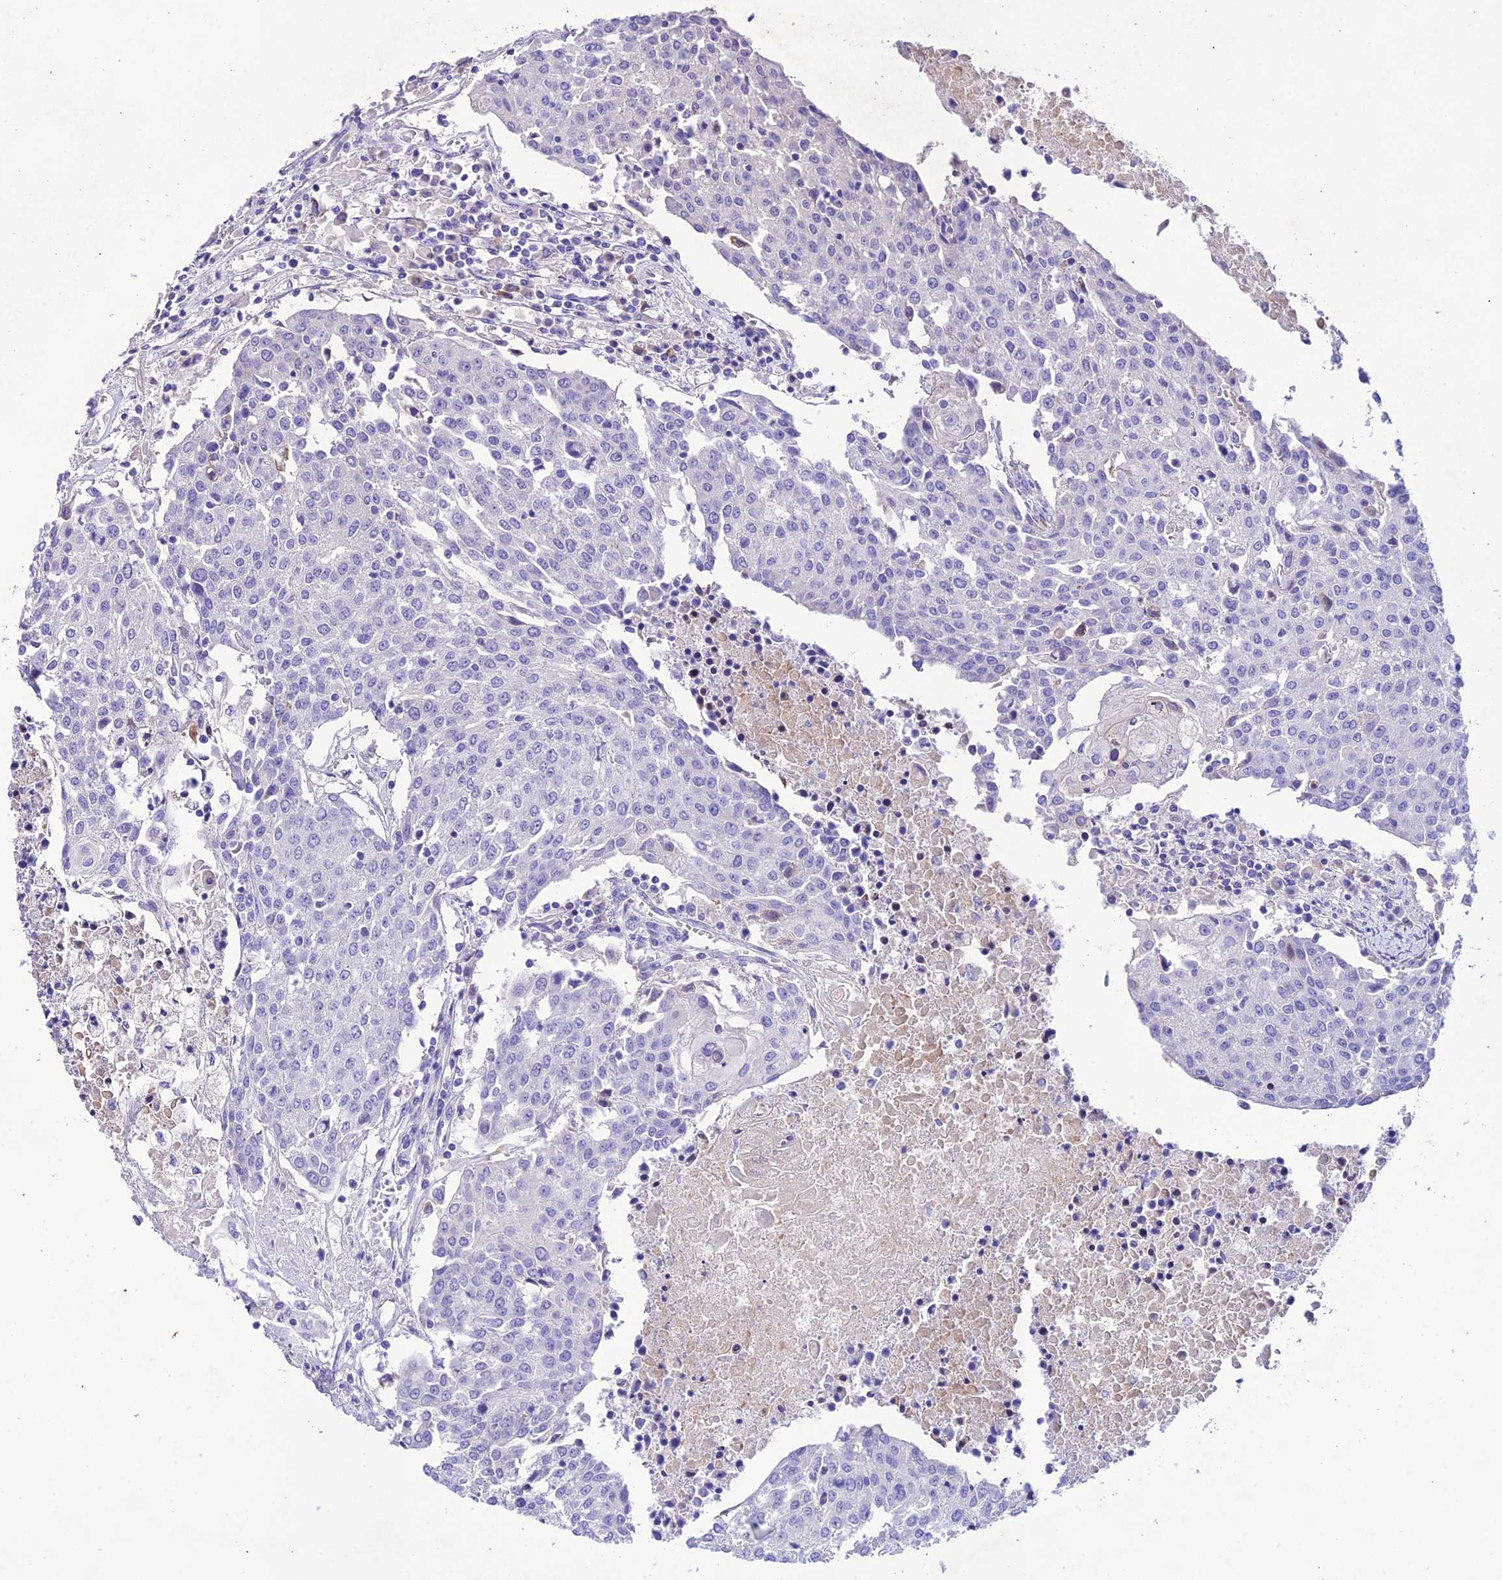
{"staining": {"intensity": "negative", "quantity": "none", "location": "none"}, "tissue": "urothelial cancer", "cell_type": "Tumor cells", "image_type": "cancer", "snomed": [{"axis": "morphology", "description": "Urothelial carcinoma, High grade"}, {"axis": "topography", "description": "Urinary bladder"}], "caption": "High power microscopy image of an immunohistochemistry micrograph of urothelial carcinoma (high-grade), revealing no significant positivity in tumor cells. (Immunohistochemistry (ihc), brightfield microscopy, high magnification).", "gene": "NLRP6", "patient": {"sex": "female", "age": 85}}